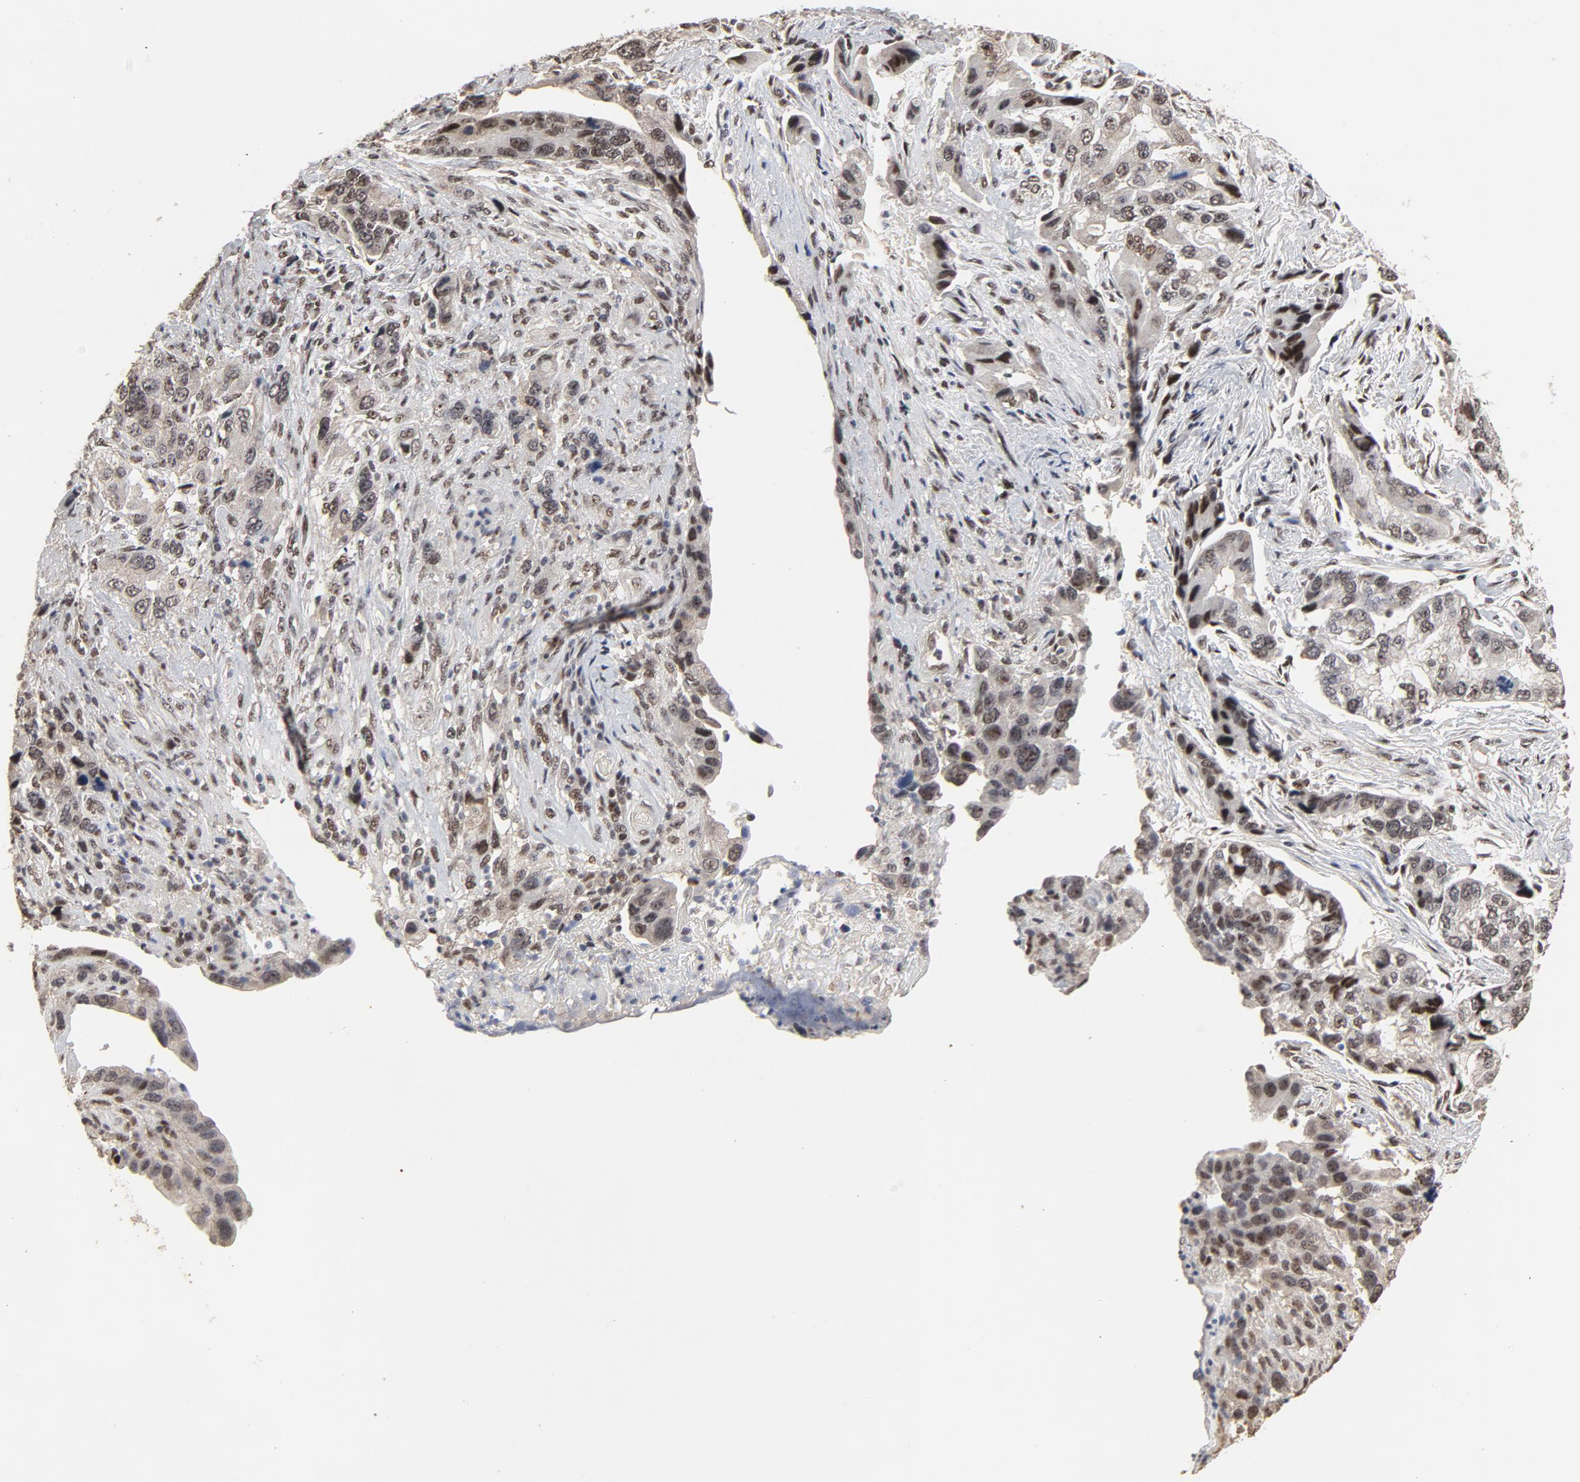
{"staining": {"intensity": "strong", "quantity": "25%-75%", "location": "nuclear"}, "tissue": "stomach cancer", "cell_type": "Tumor cells", "image_type": "cancer", "snomed": [{"axis": "morphology", "description": "Adenocarcinoma, NOS"}, {"axis": "topography", "description": "Stomach, lower"}], "caption": "A brown stain highlights strong nuclear positivity of a protein in stomach adenocarcinoma tumor cells.", "gene": "TP53RK", "patient": {"sex": "female", "age": 93}}